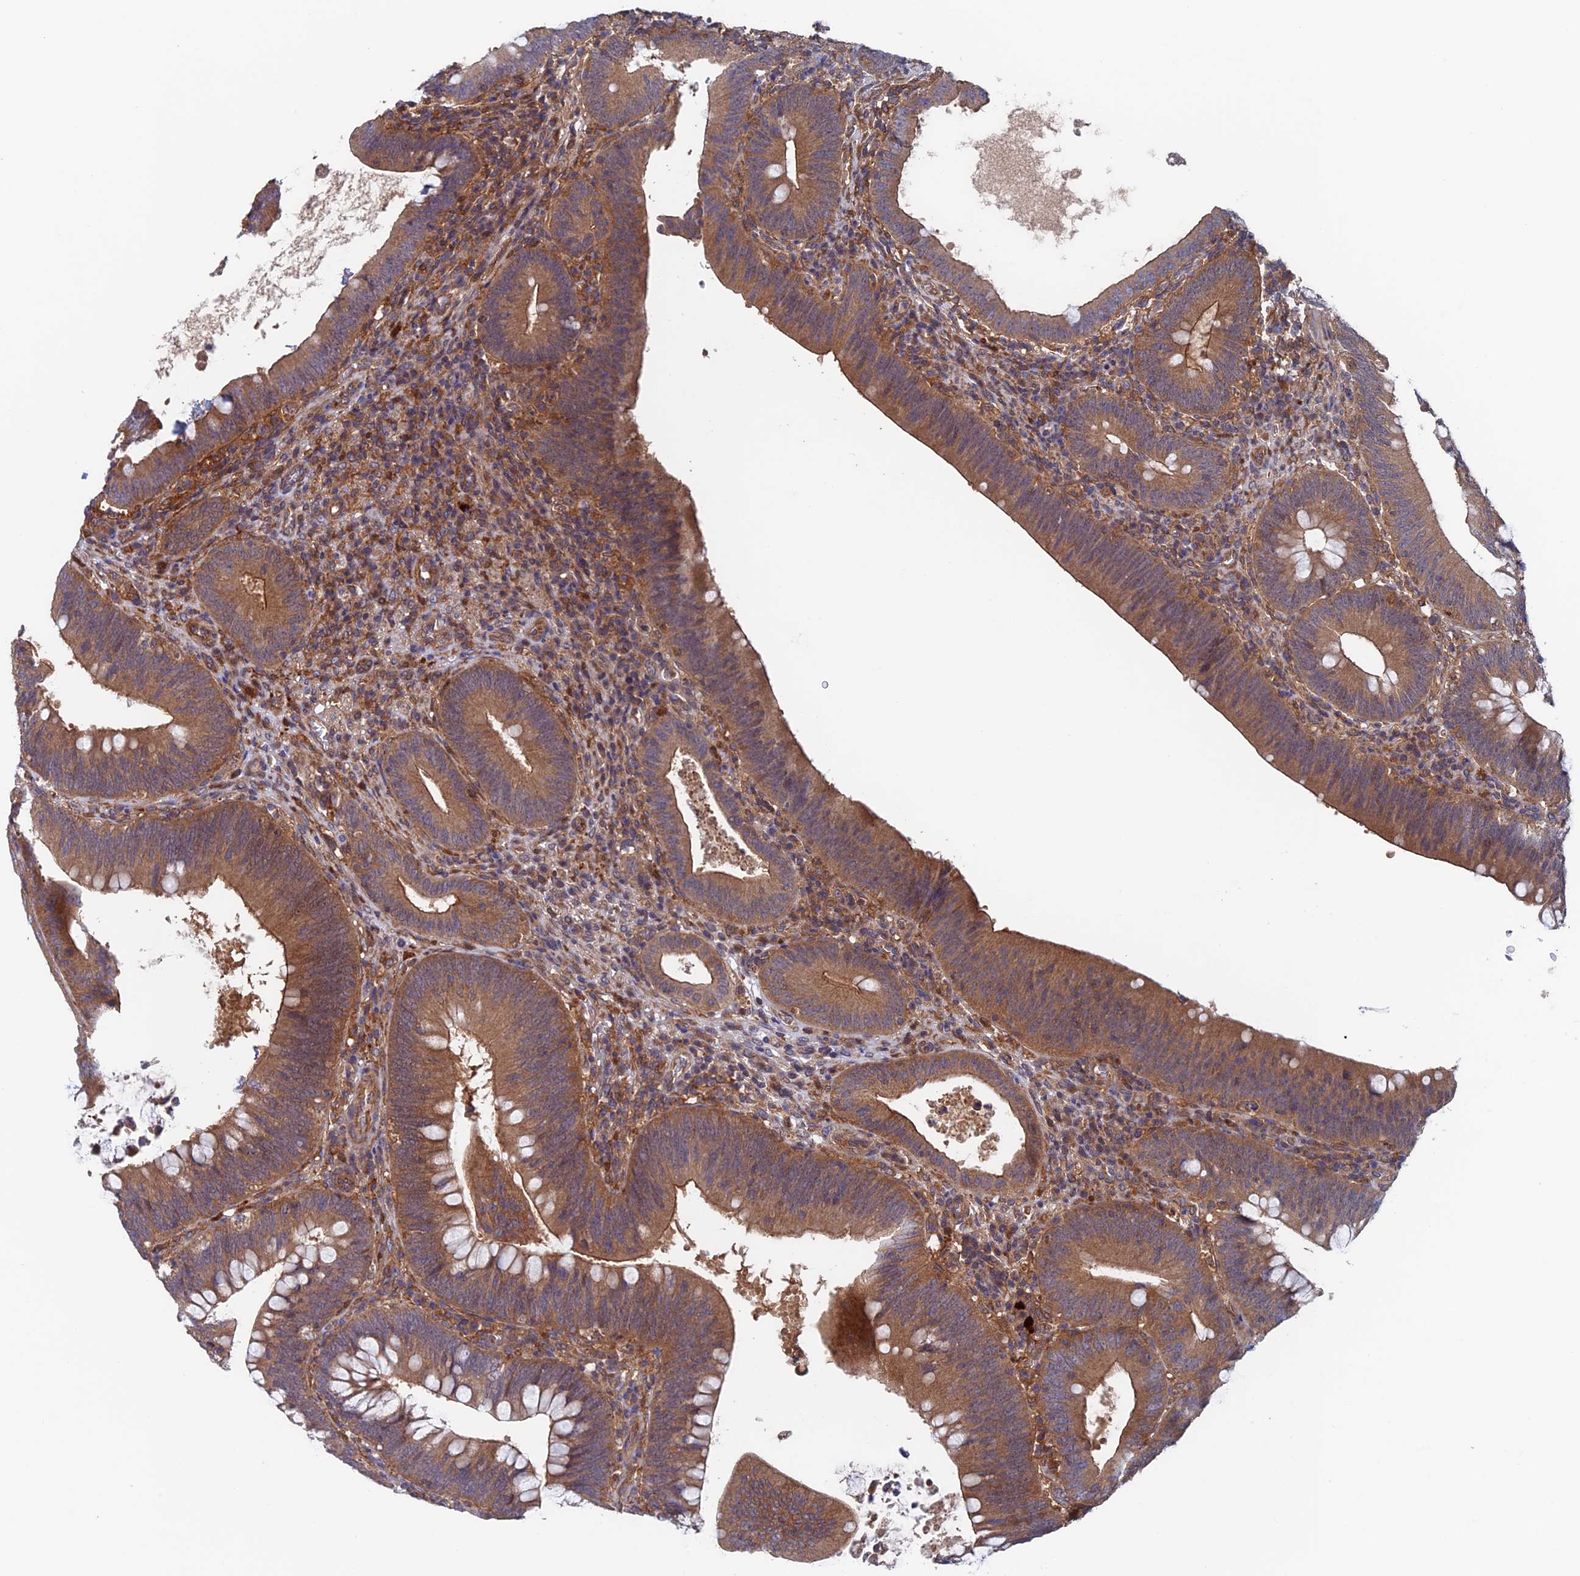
{"staining": {"intensity": "moderate", "quantity": ">75%", "location": "cytoplasmic/membranous"}, "tissue": "colorectal cancer", "cell_type": "Tumor cells", "image_type": "cancer", "snomed": [{"axis": "morphology", "description": "Normal tissue, NOS"}, {"axis": "topography", "description": "Colon"}], "caption": "Colorectal cancer stained with a protein marker exhibits moderate staining in tumor cells.", "gene": "NUDT16L1", "patient": {"sex": "female", "age": 82}}